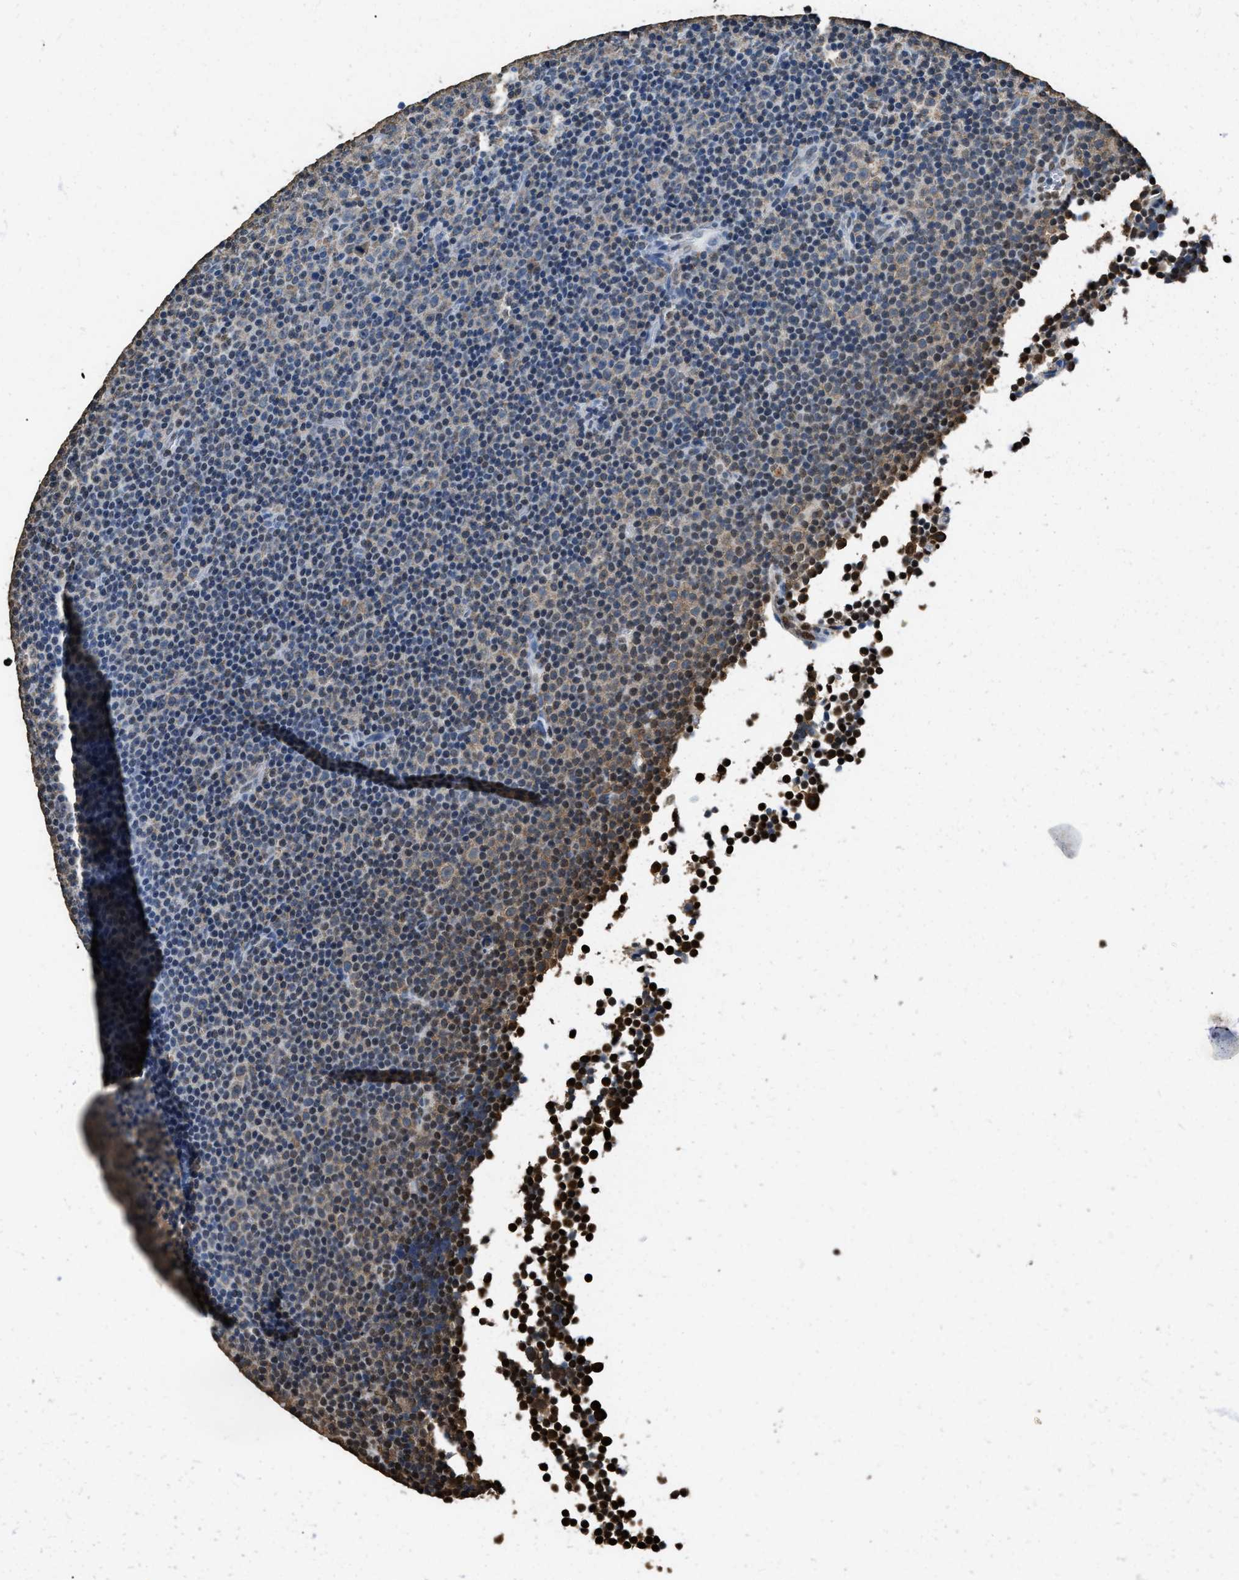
{"staining": {"intensity": "weak", "quantity": "25%-75%", "location": "cytoplasmic/membranous"}, "tissue": "lymphoma", "cell_type": "Tumor cells", "image_type": "cancer", "snomed": [{"axis": "morphology", "description": "Malignant lymphoma, non-Hodgkin's type, Low grade"}, {"axis": "topography", "description": "Lymph node"}], "caption": "Brown immunohistochemical staining in human lymphoma shows weak cytoplasmic/membranous expression in about 25%-75% of tumor cells. (DAB (3,3'-diaminobenzidine) IHC, brown staining for protein, blue staining for nuclei).", "gene": "GAPDH", "patient": {"sex": "female", "age": 67}}